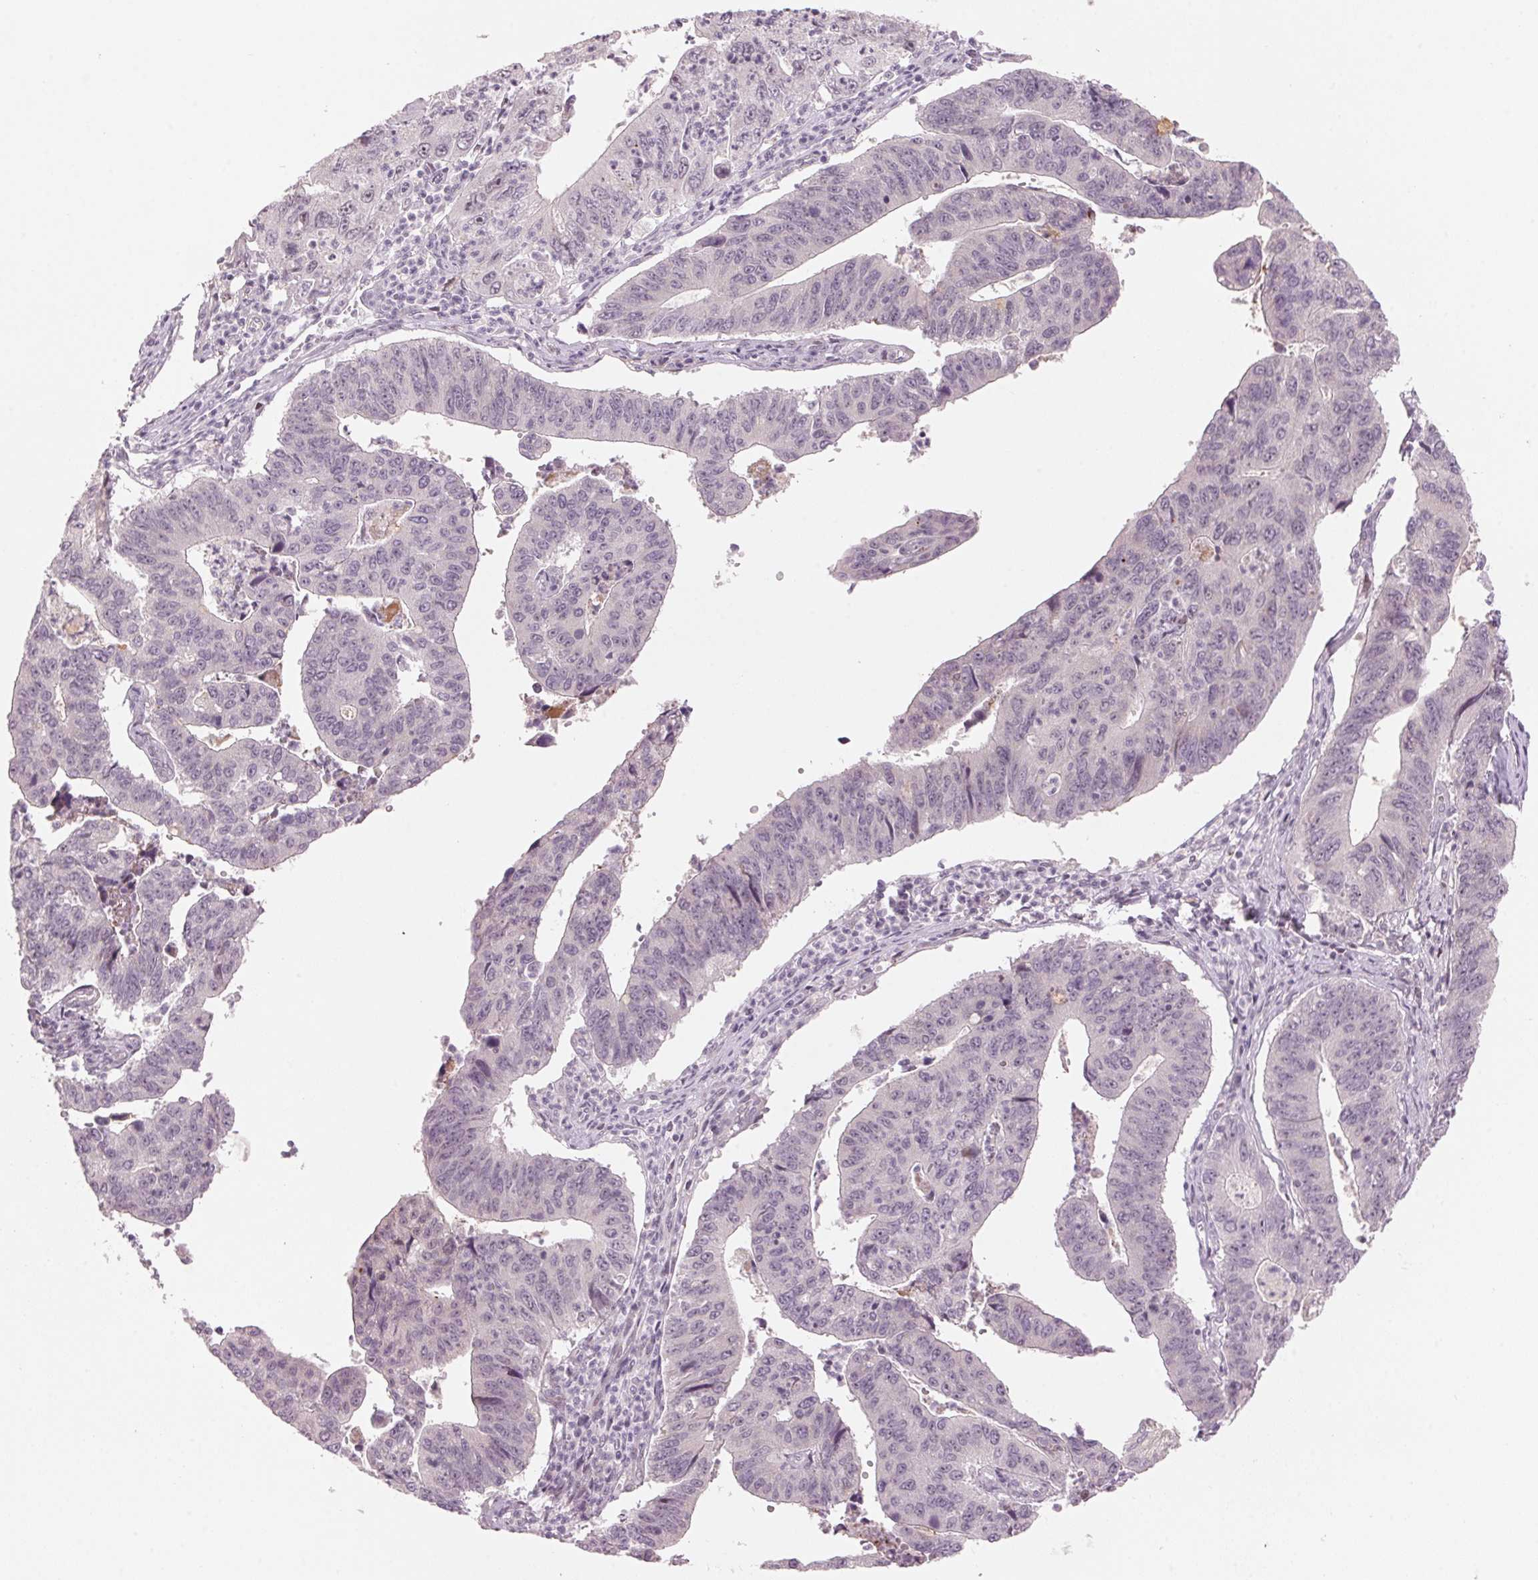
{"staining": {"intensity": "negative", "quantity": "none", "location": "none"}, "tissue": "stomach cancer", "cell_type": "Tumor cells", "image_type": "cancer", "snomed": [{"axis": "morphology", "description": "Adenocarcinoma, NOS"}, {"axis": "topography", "description": "Stomach"}], "caption": "Tumor cells show no significant positivity in stomach adenocarcinoma.", "gene": "TMED6", "patient": {"sex": "male", "age": 59}}